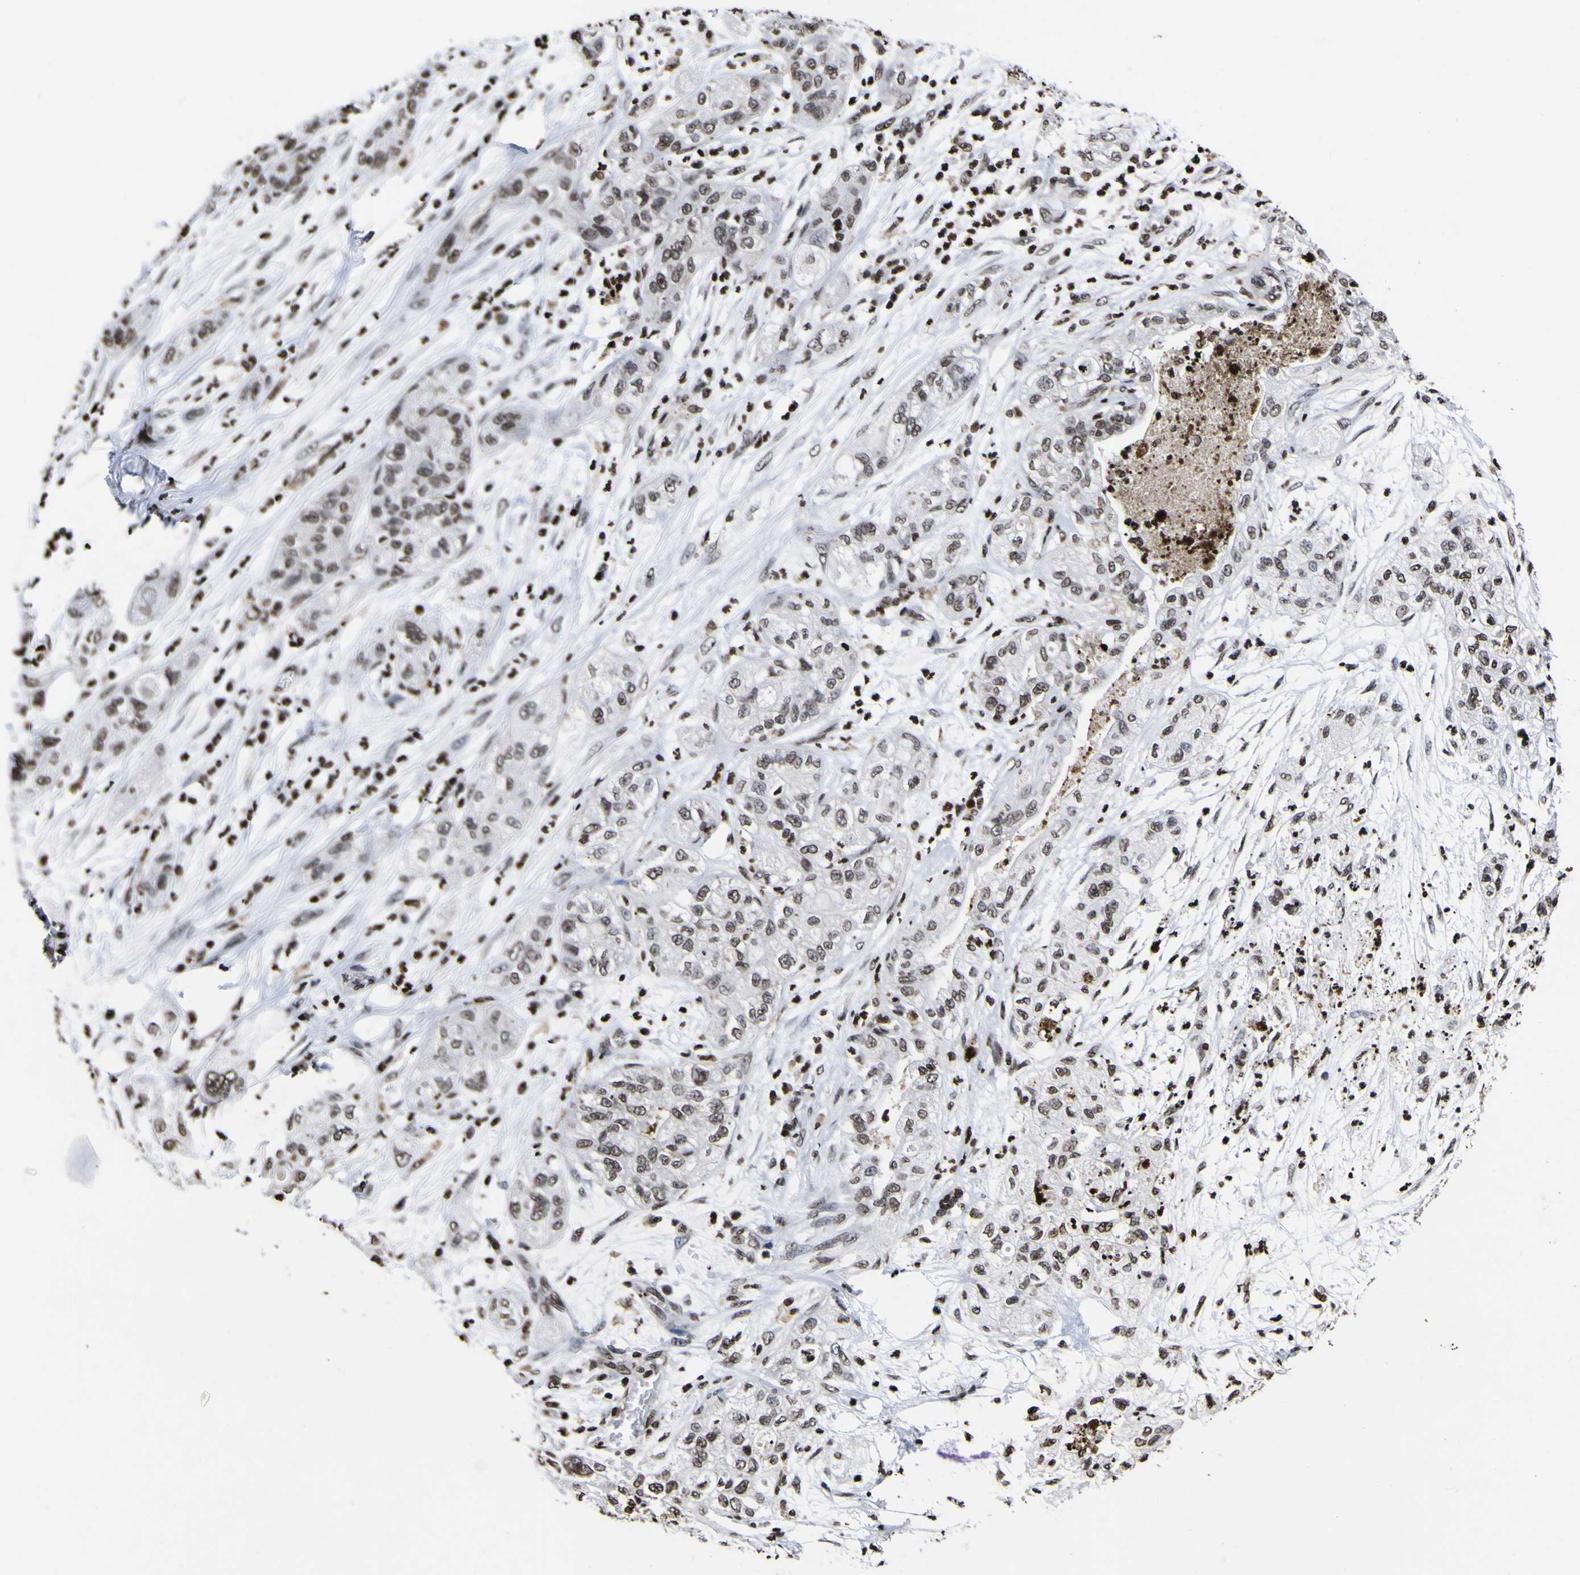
{"staining": {"intensity": "moderate", "quantity": "25%-75%", "location": "nuclear"}, "tissue": "pancreatic cancer", "cell_type": "Tumor cells", "image_type": "cancer", "snomed": [{"axis": "morphology", "description": "Adenocarcinoma, NOS"}, {"axis": "topography", "description": "Pancreas"}], "caption": "Pancreatic adenocarcinoma stained with immunohistochemistry (IHC) demonstrates moderate nuclear expression in approximately 25%-75% of tumor cells.", "gene": "PIAS1", "patient": {"sex": "female", "age": 78}}